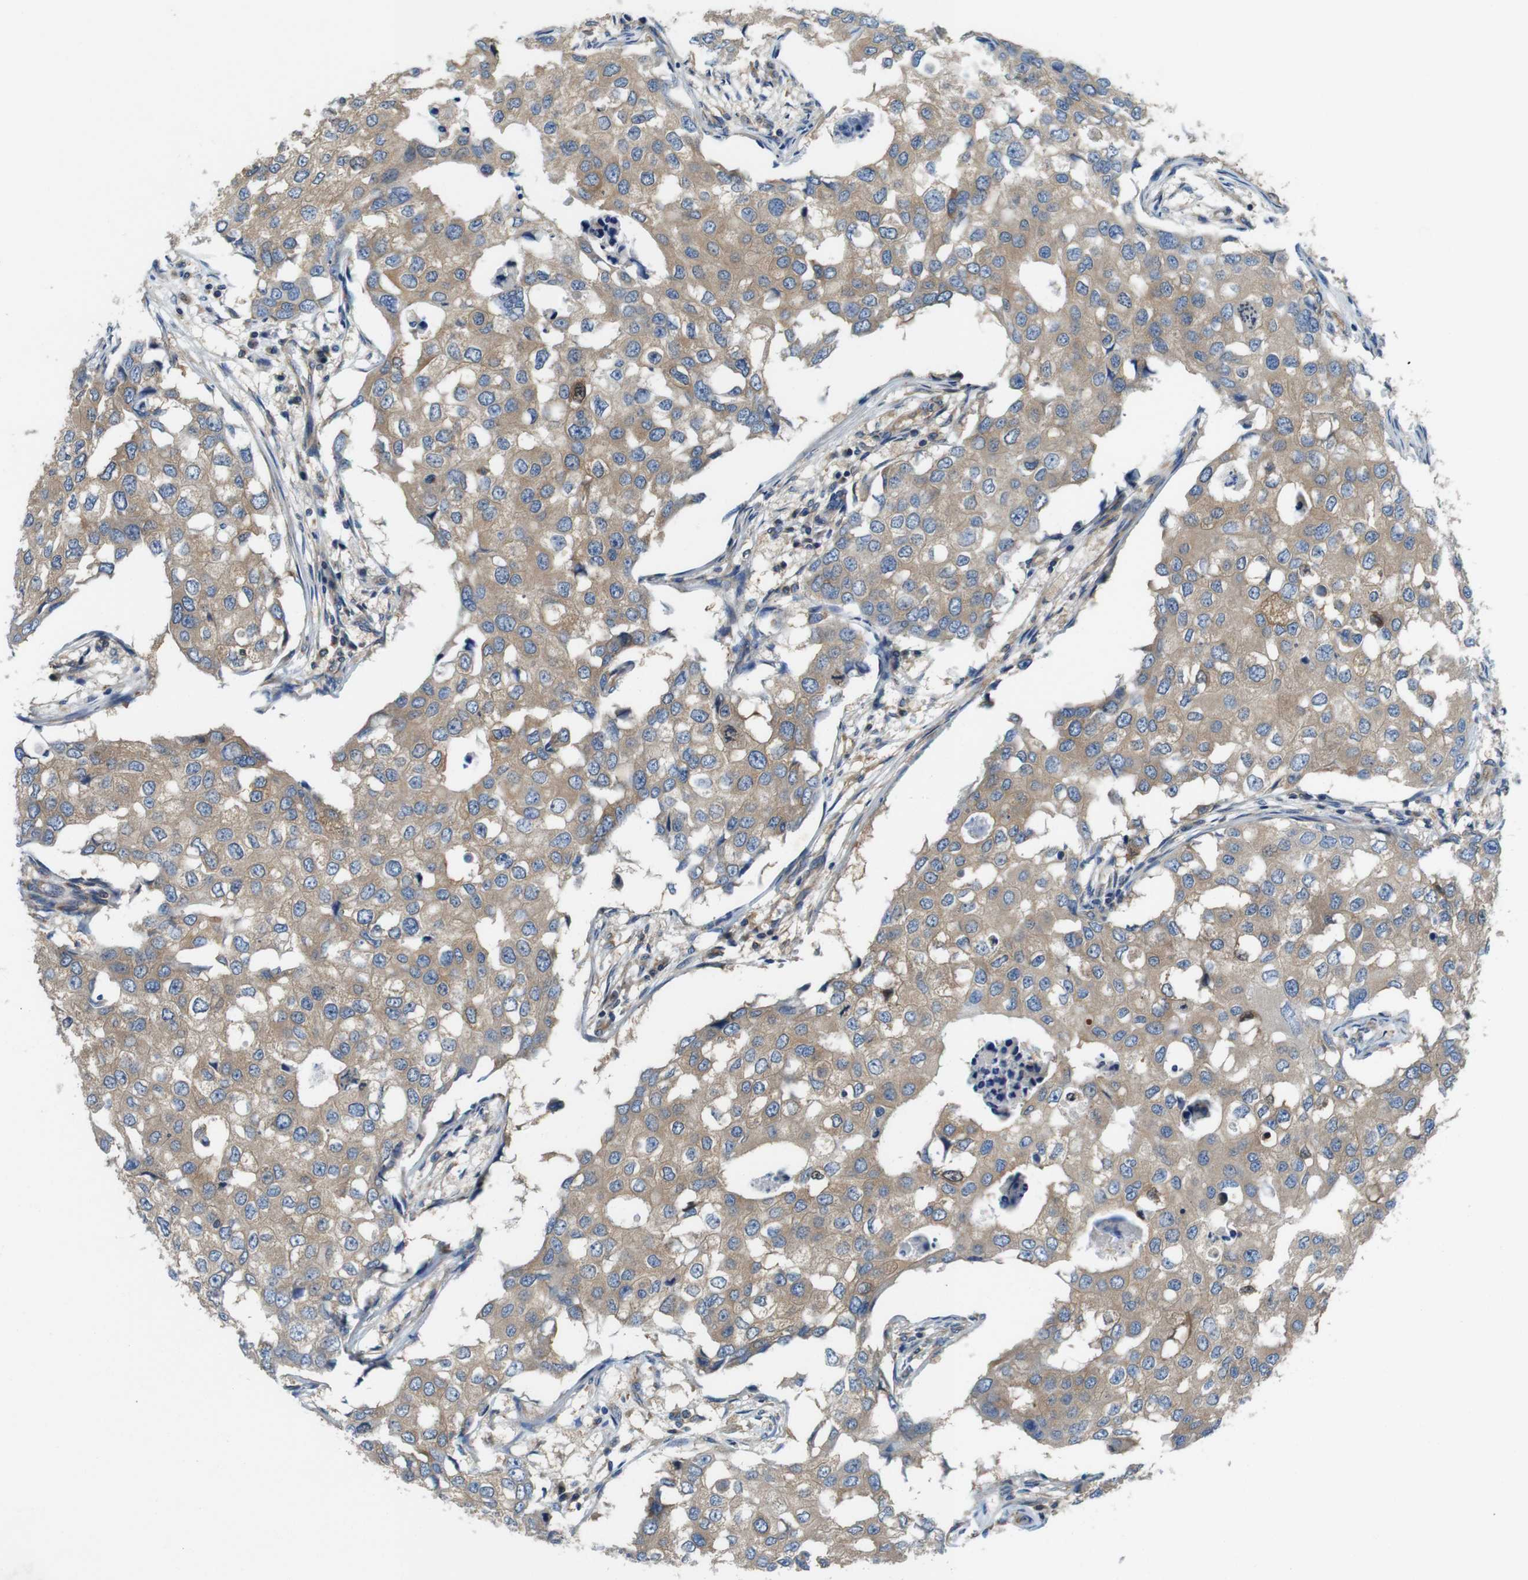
{"staining": {"intensity": "moderate", "quantity": ">75%", "location": "cytoplasmic/membranous"}, "tissue": "breast cancer", "cell_type": "Tumor cells", "image_type": "cancer", "snomed": [{"axis": "morphology", "description": "Duct carcinoma"}, {"axis": "topography", "description": "Breast"}], "caption": "About >75% of tumor cells in human breast cancer (infiltrating ductal carcinoma) show moderate cytoplasmic/membranous protein positivity as visualized by brown immunohistochemical staining.", "gene": "DCTN1", "patient": {"sex": "female", "age": 27}}